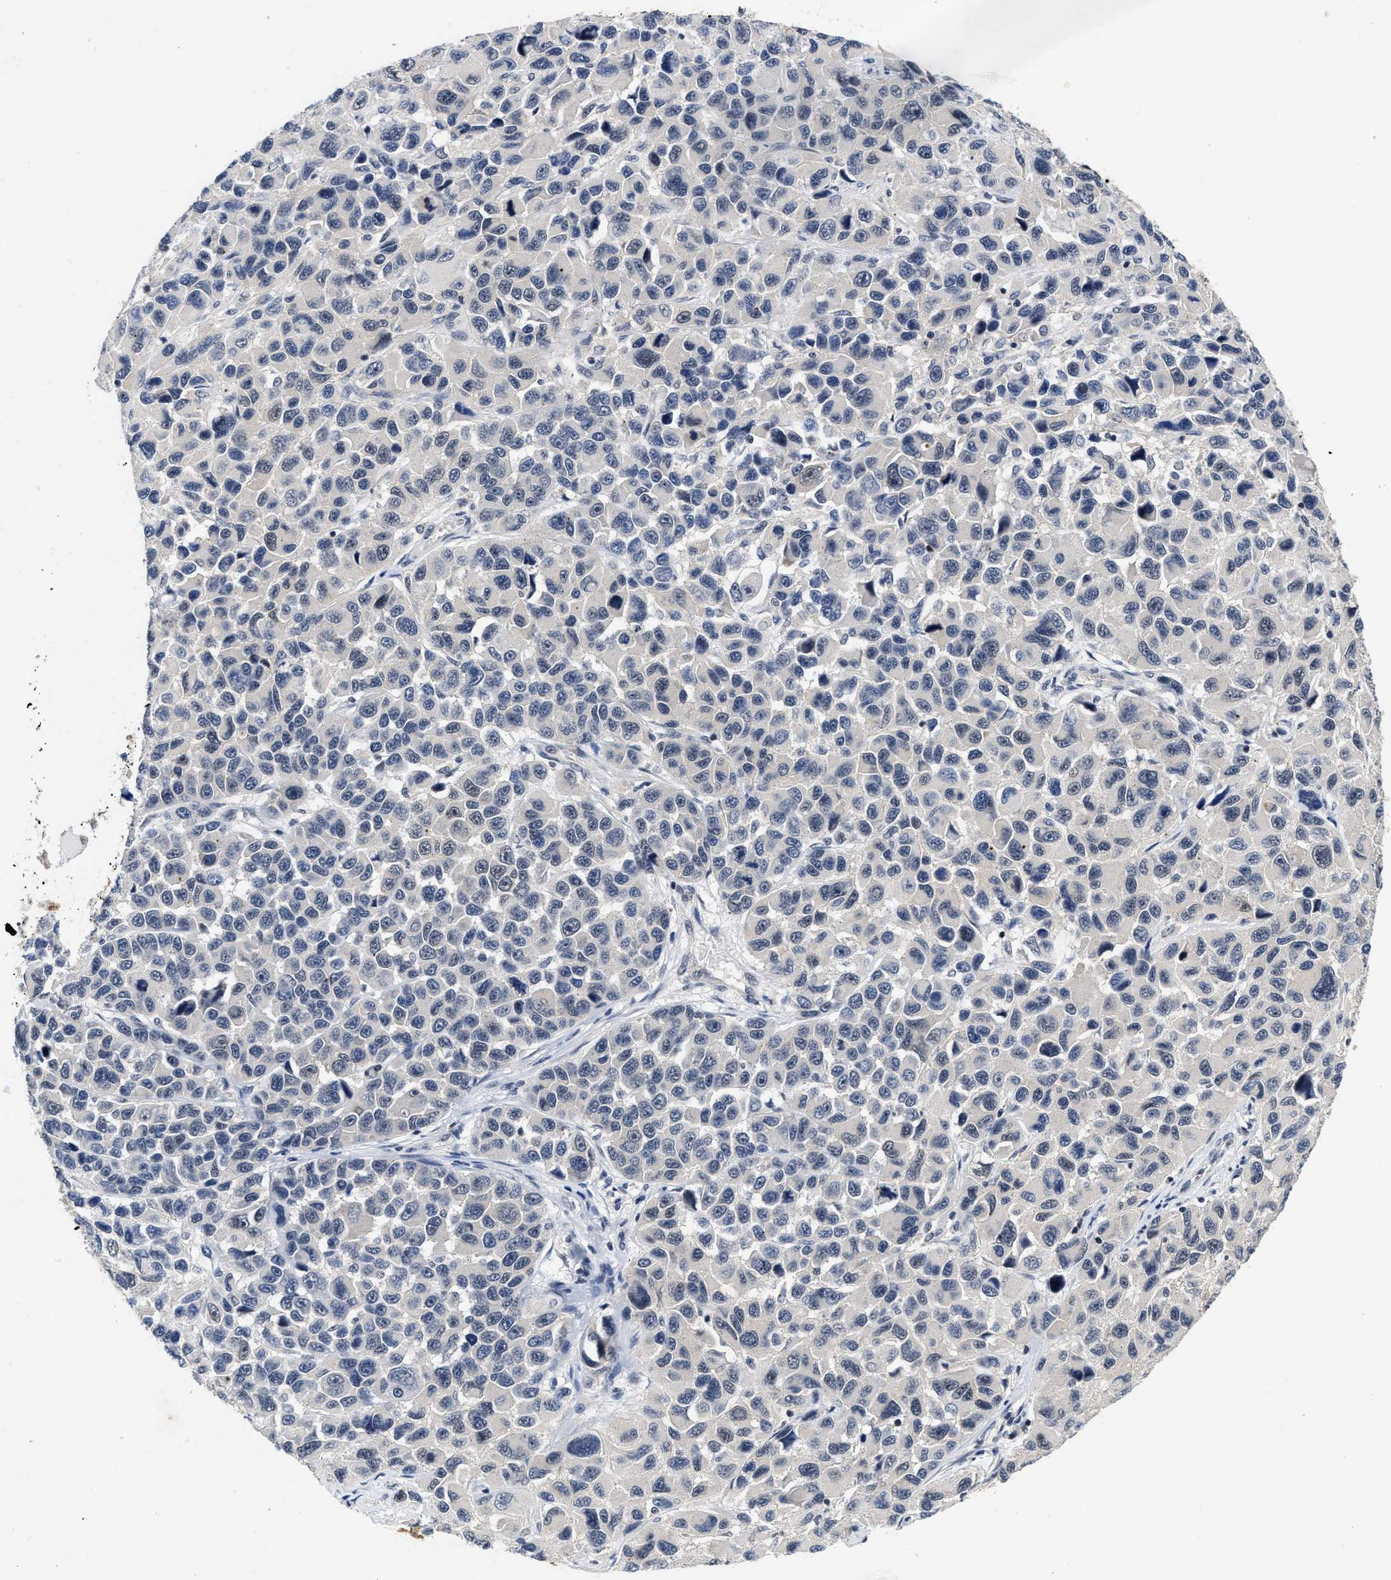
{"staining": {"intensity": "negative", "quantity": "none", "location": "none"}, "tissue": "melanoma", "cell_type": "Tumor cells", "image_type": "cancer", "snomed": [{"axis": "morphology", "description": "Malignant melanoma, NOS"}, {"axis": "topography", "description": "Skin"}], "caption": "Image shows no significant protein positivity in tumor cells of melanoma.", "gene": "INIP", "patient": {"sex": "male", "age": 53}}